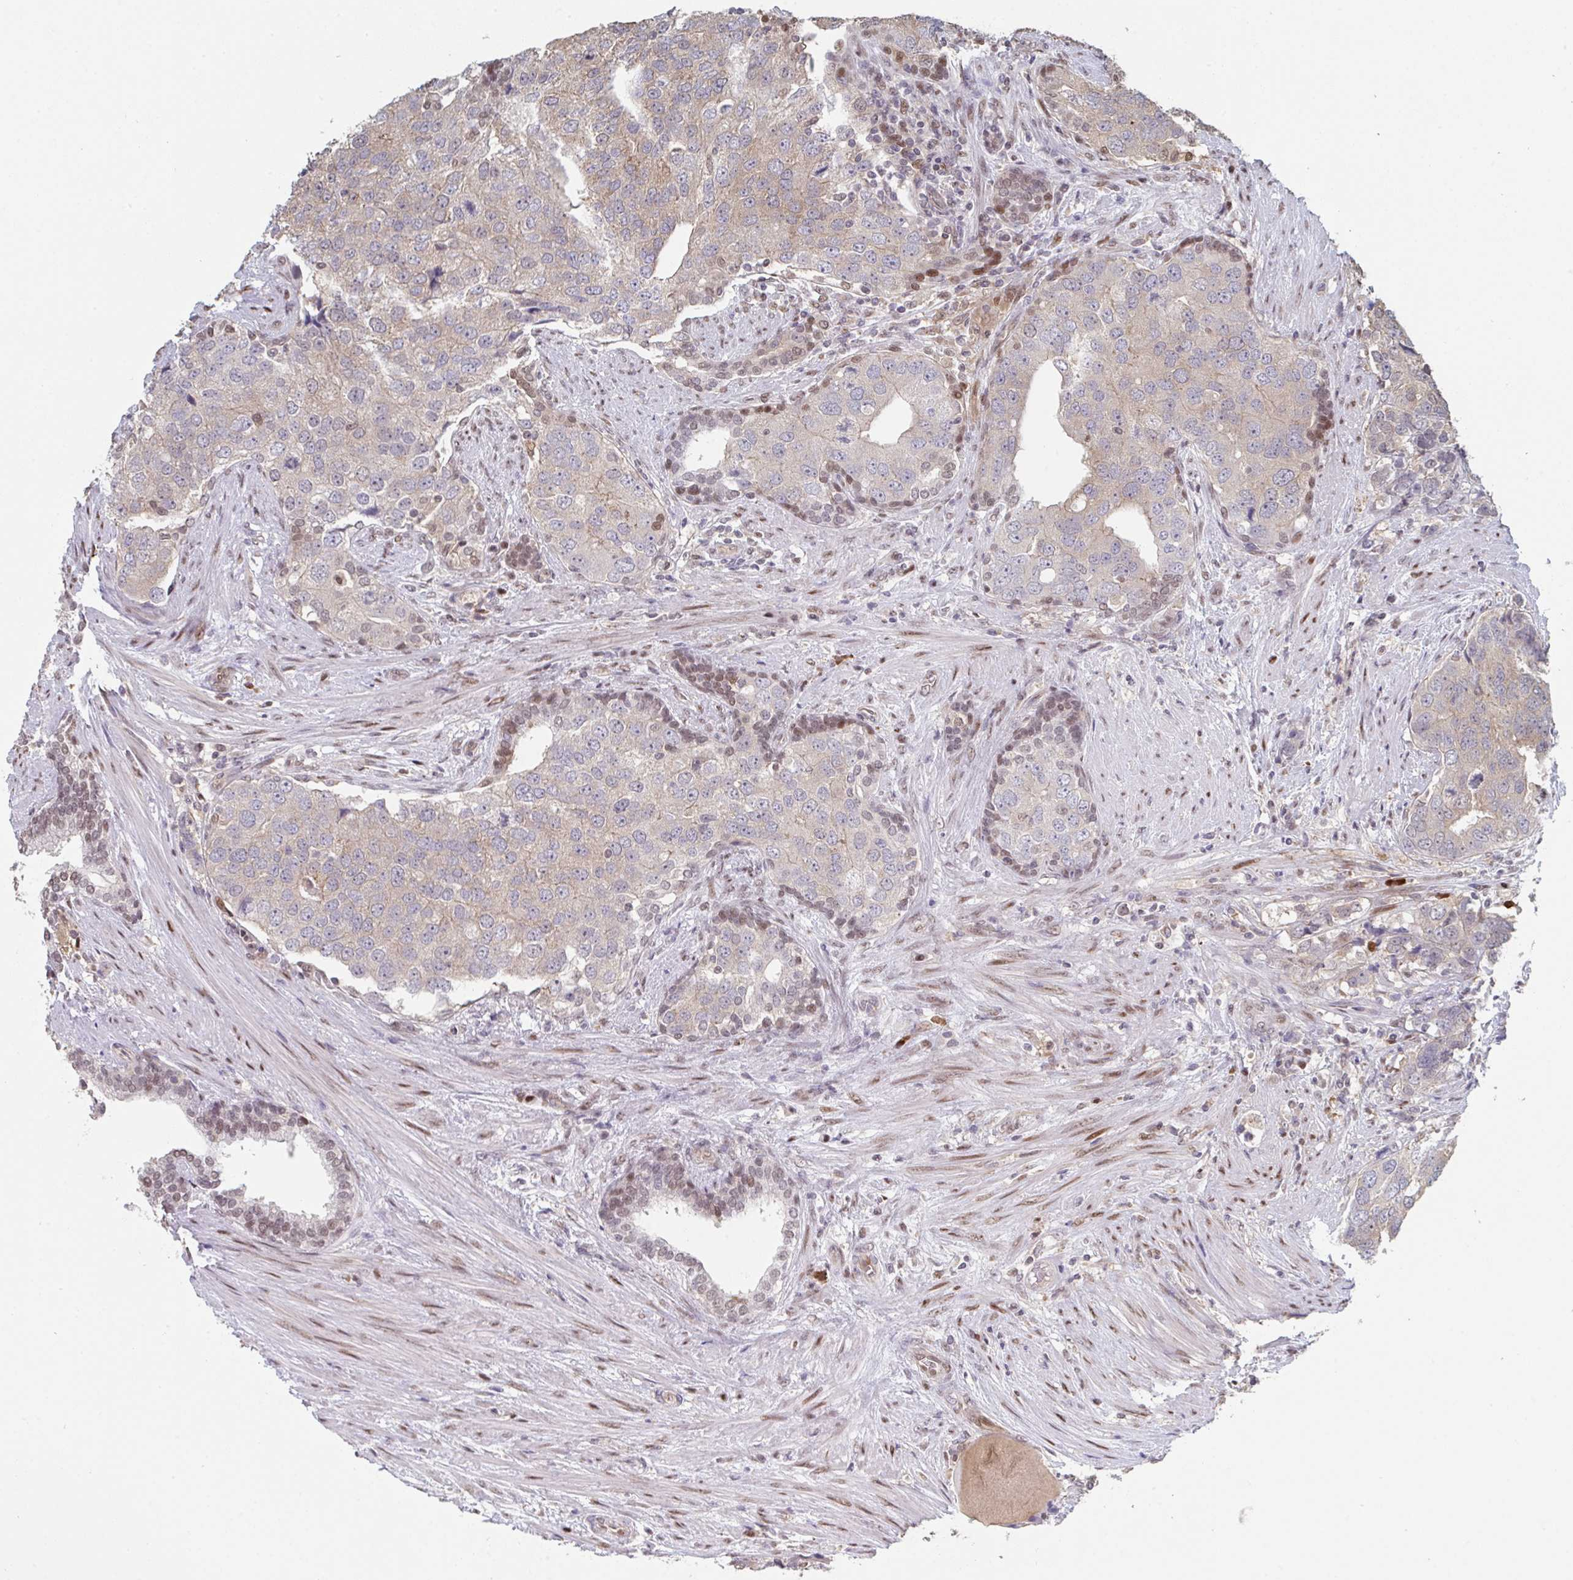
{"staining": {"intensity": "moderate", "quantity": "25%-75%", "location": "cytoplasmic/membranous"}, "tissue": "prostate cancer", "cell_type": "Tumor cells", "image_type": "cancer", "snomed": [{"axis": "morphology", "description": "Adenocarcinoma, High grade"}, {"axis": "topography", "description": "Prostate"}], "caption": "This micrograph exhibits immunohistochemistry staining of human prostate cancer (high-grade adenocarcinoma), with medium moderate cytoplasmic/membranous positivity in approximately 25%-75% of tumor cells.", "gene": "ACD", "patient": {"sex": "male", "age": 68}}